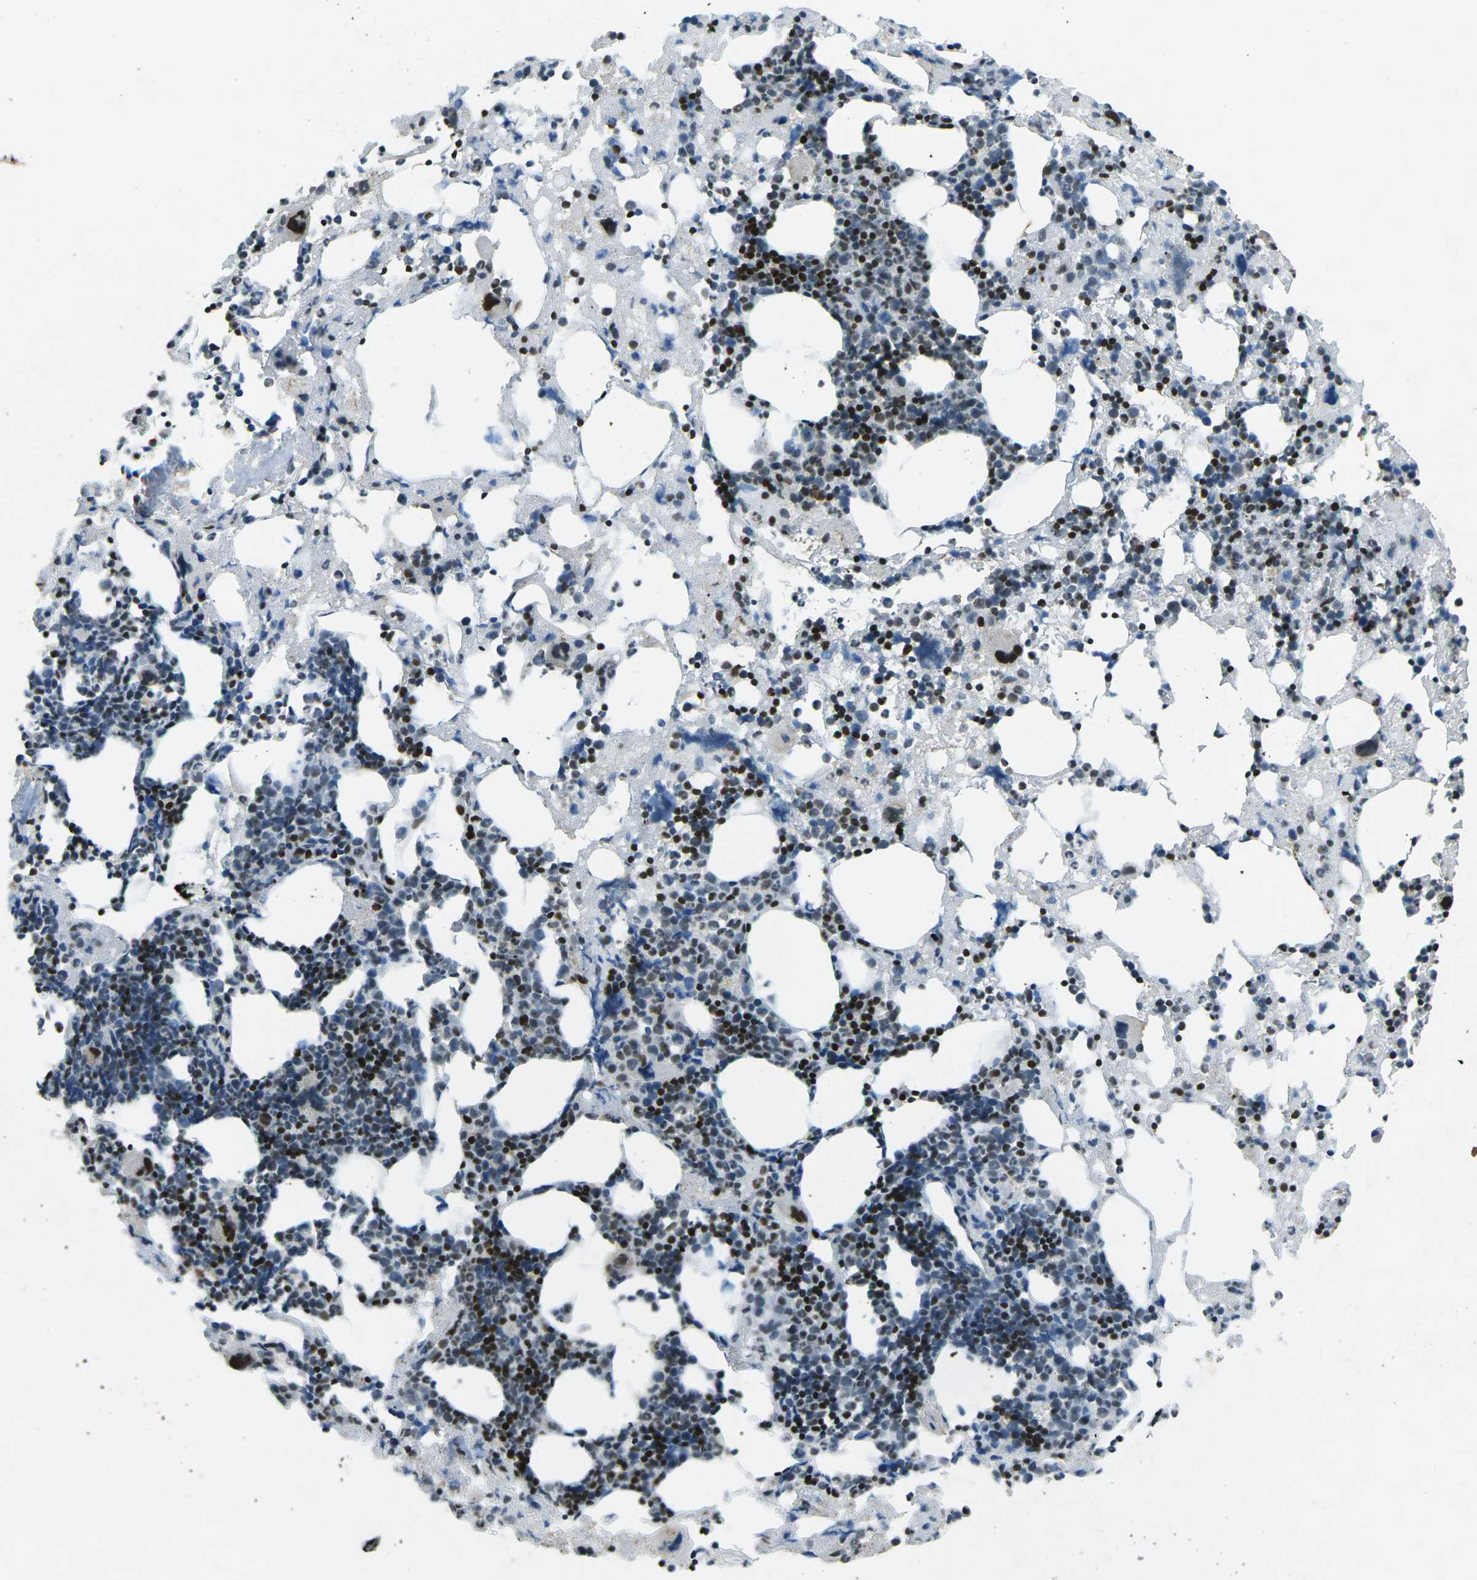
{"staining": {"intensity": "strong", "quantity": ">75%", "location": "nuclear"}, "tissue": "bone marrow", "cell_type": "Hematopoietic cells", "image_type": "normal", "snomed": [{"axis": "morphology", "description": "Normal tissue, NOS"}, {"axis": "morphology", "description": "Inflammation, NOS"}, {"axis": "topography", "description": "Bone marrow"}], "caption": "Immunohistochemical staining of unremarkable human bone marrow reveals high levels of strong nuclear positivity in about >75% of hematopoietic cells.", "gene": "RB1", "patient": {"sex": "female", "age": 64}}